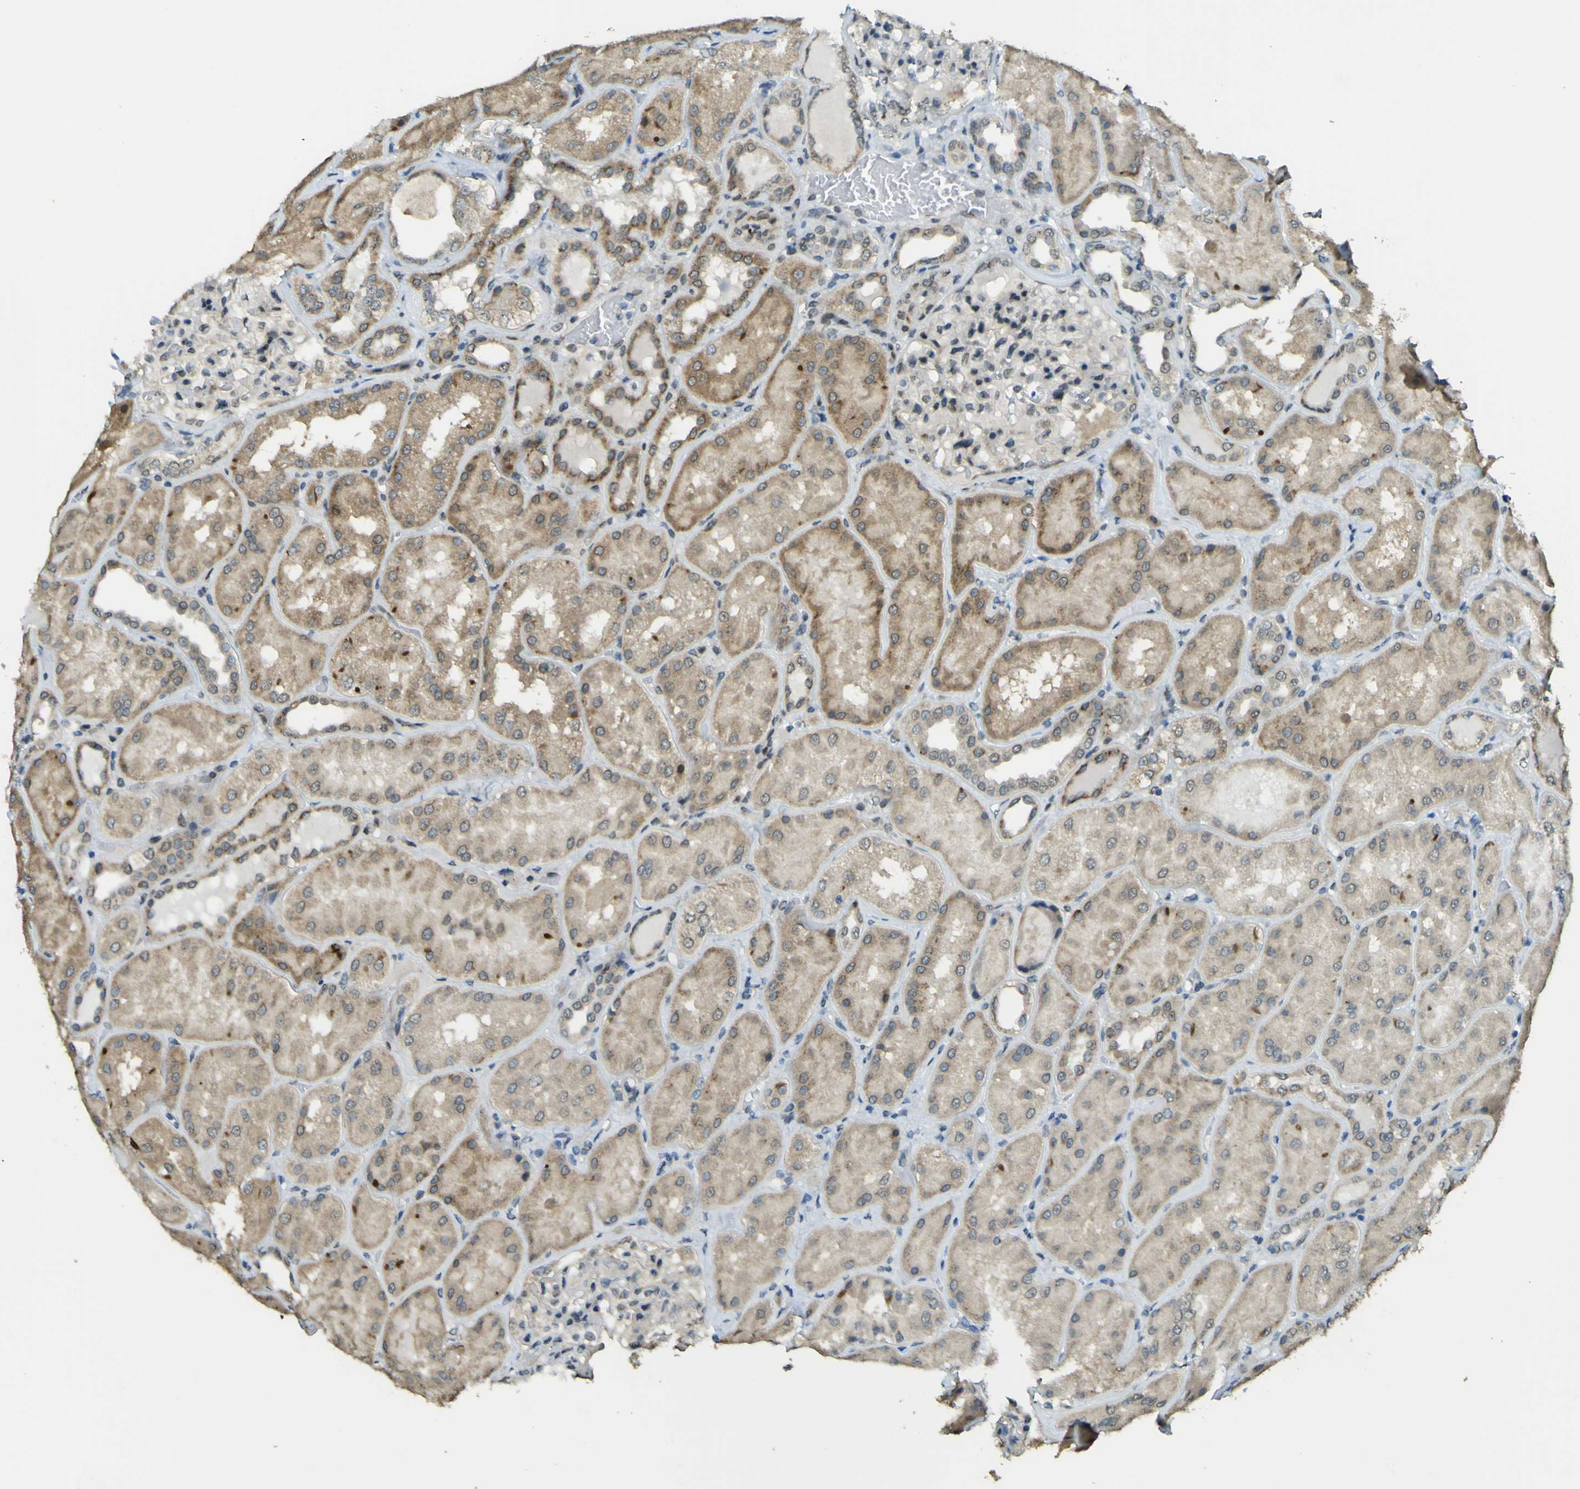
{"staining": {"intensity": "strong", "quantity": "25%-75%", "location": "cytoplasmic/membranous,nuclear"}, "tissue": "kidney", "cell_type": "Cells in glomeruli", "image_type": "normal", "snomed": [{"axis": "morphology", "description": "Normal tissue, NOS"}, {"axis": "topography", "description": "Kidney"}], "caption": "Immunohistochemical staining of unremarkable human kidney shows strong cytoplasmic/membranous,nuclear protein staining in about 25%-75% of cells in glomeruli.", "gene": "GALNT1", "patient": {"sex": "female", "age": 56}}